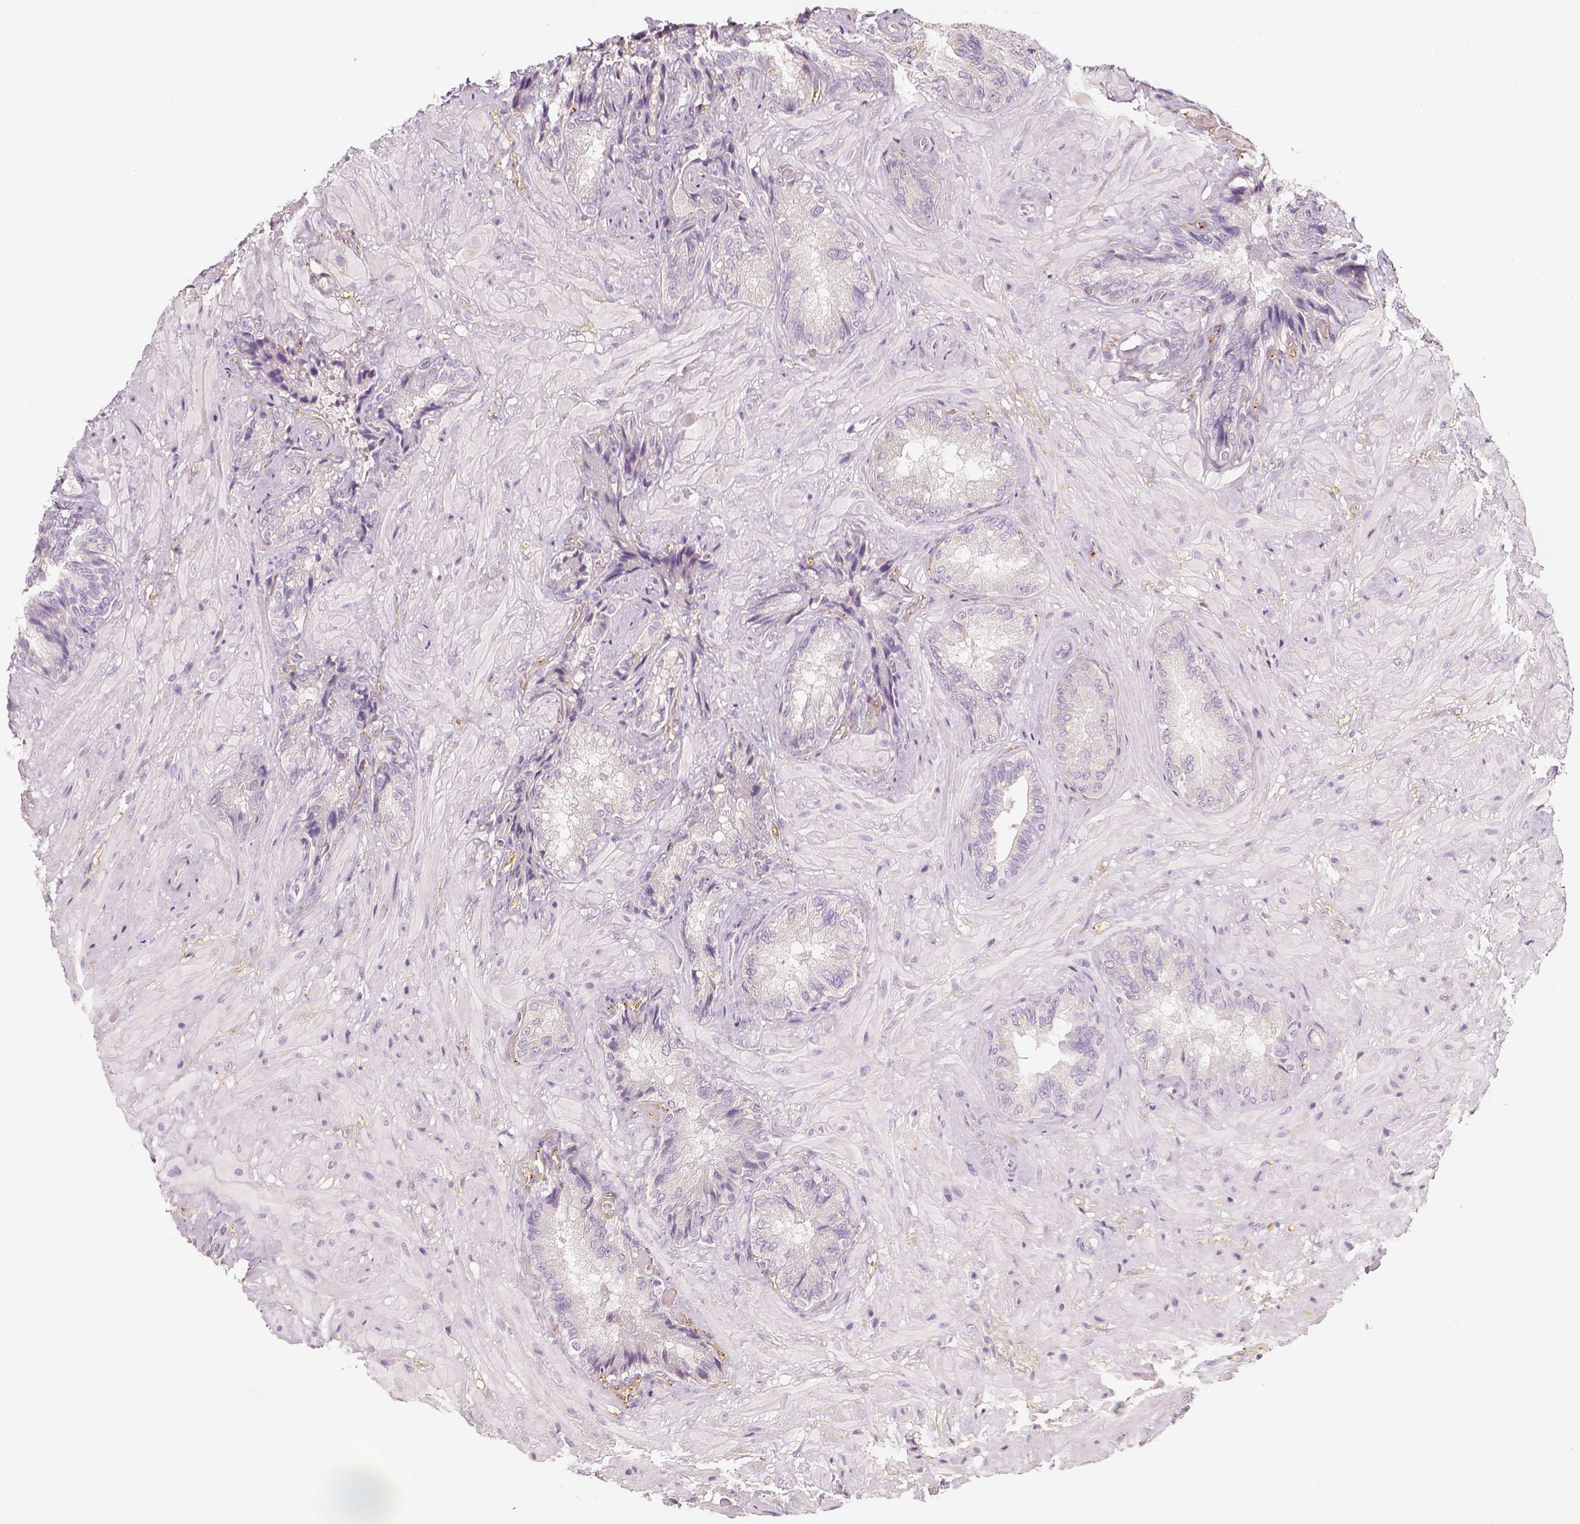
{"staining": {"intensity": "negative", "quantity": "none", "location": "none"}, "tissue": "seminal vesicle", "cell_type": "Glandular cells", "image_type": "normal", "snomed": [{"axis": "morphology", "description": "Normal tissue, NOS"}, {"axis": "topography", "description": "Seminal veicle"}], "caption": "DAB (3,3'-diaminobenzidine) immunohistochemical staining of normal human seminal vesicle exhibits no significant expression in glandular cells.", "gene": "THY1", "patient": {"sex": "male", "age": 57}}